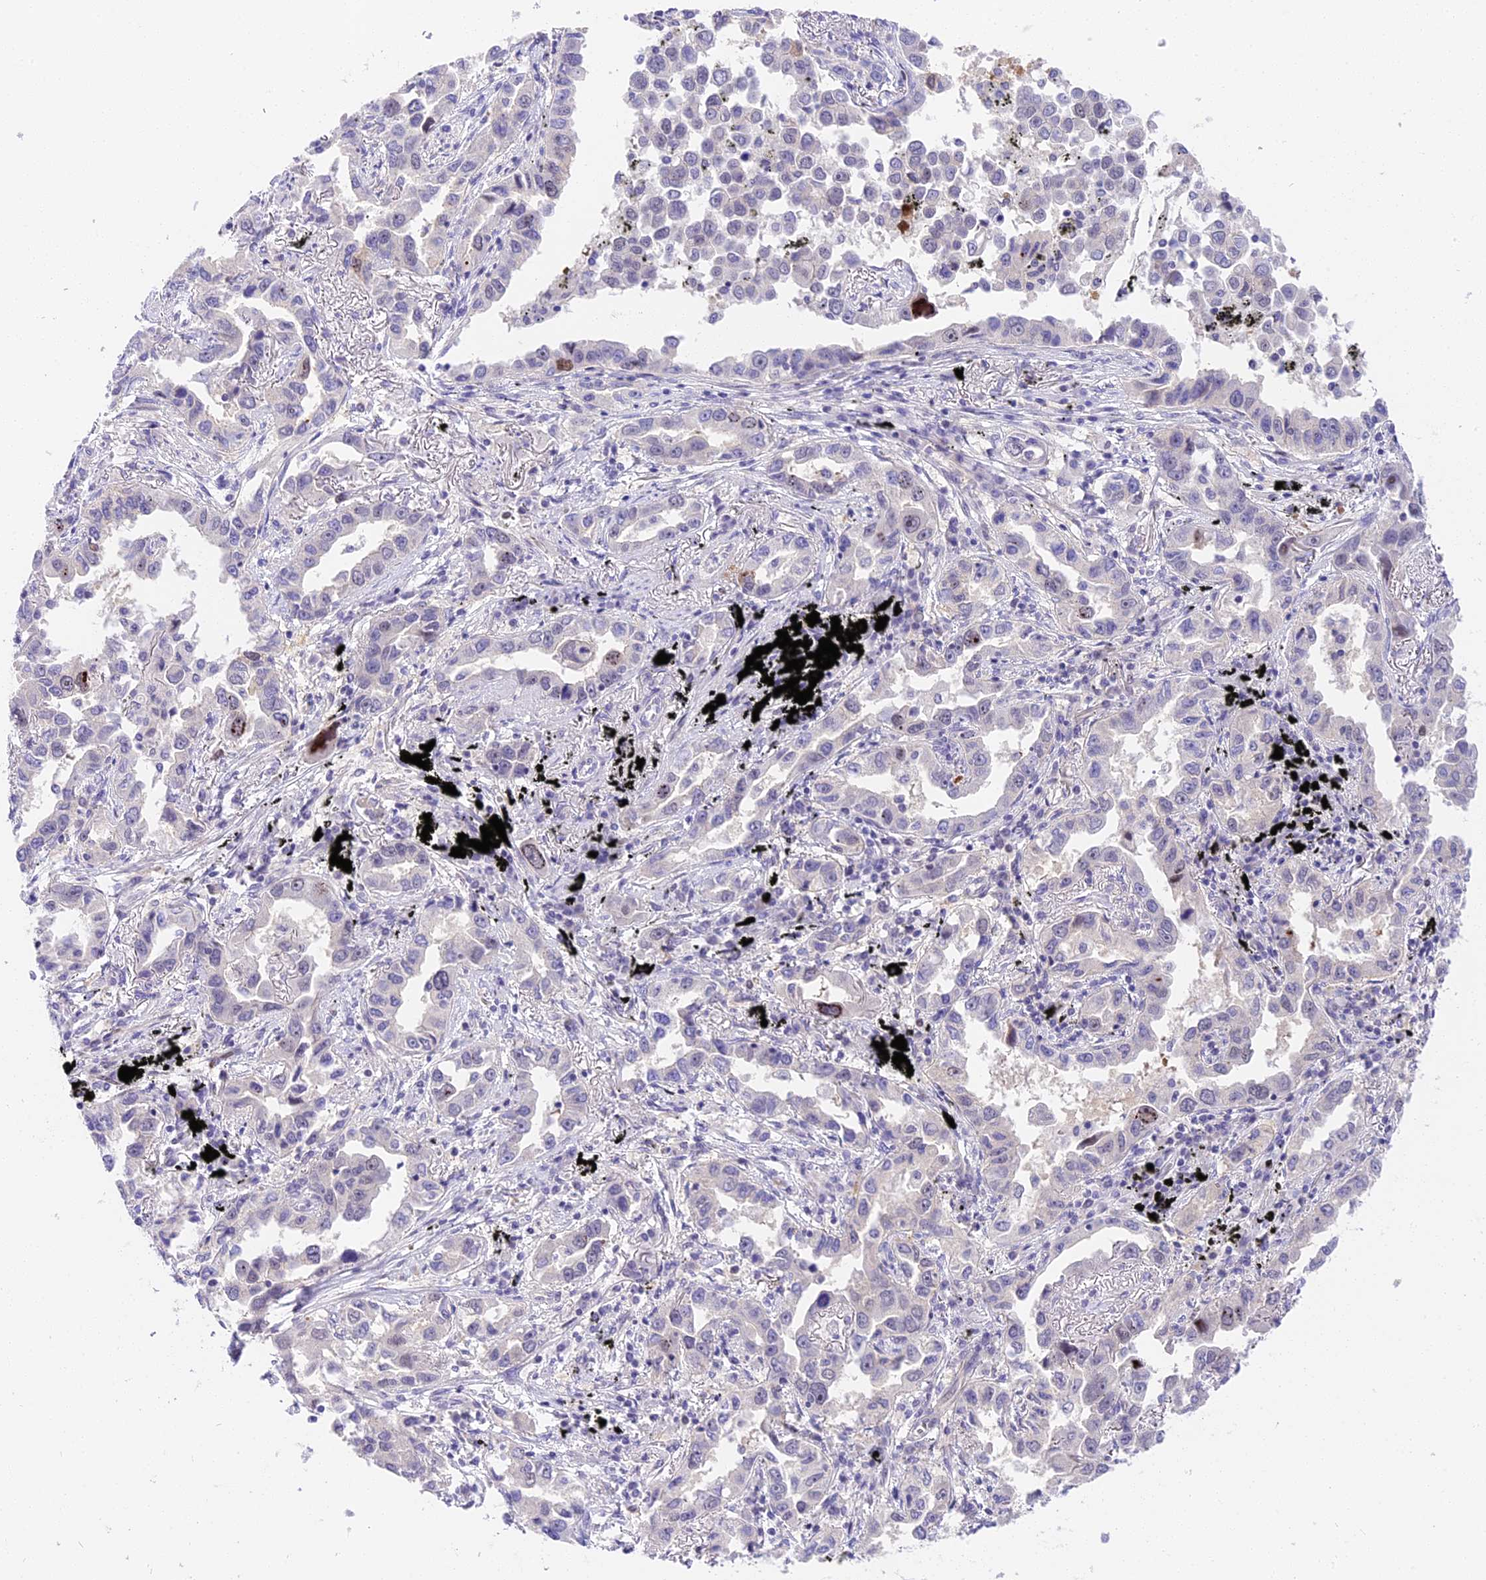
{"staining": {"intensity": "negative", "quantity": "none", "location": "none"}, "tissue": "lung cancer", "cell_type": "Tumor cells", "image_type": "cancer", "snomed": [{"axis": "morphology", "description": "Adenocarcinoma, NOS"}, {"axis": "topography", "description": "Lung"}], "caption": "There is no significant positivity in tumor cells of adenocarcinoma (lung).", "gene": "MIDN", "patient": {"sex": "male", "age": 67}}